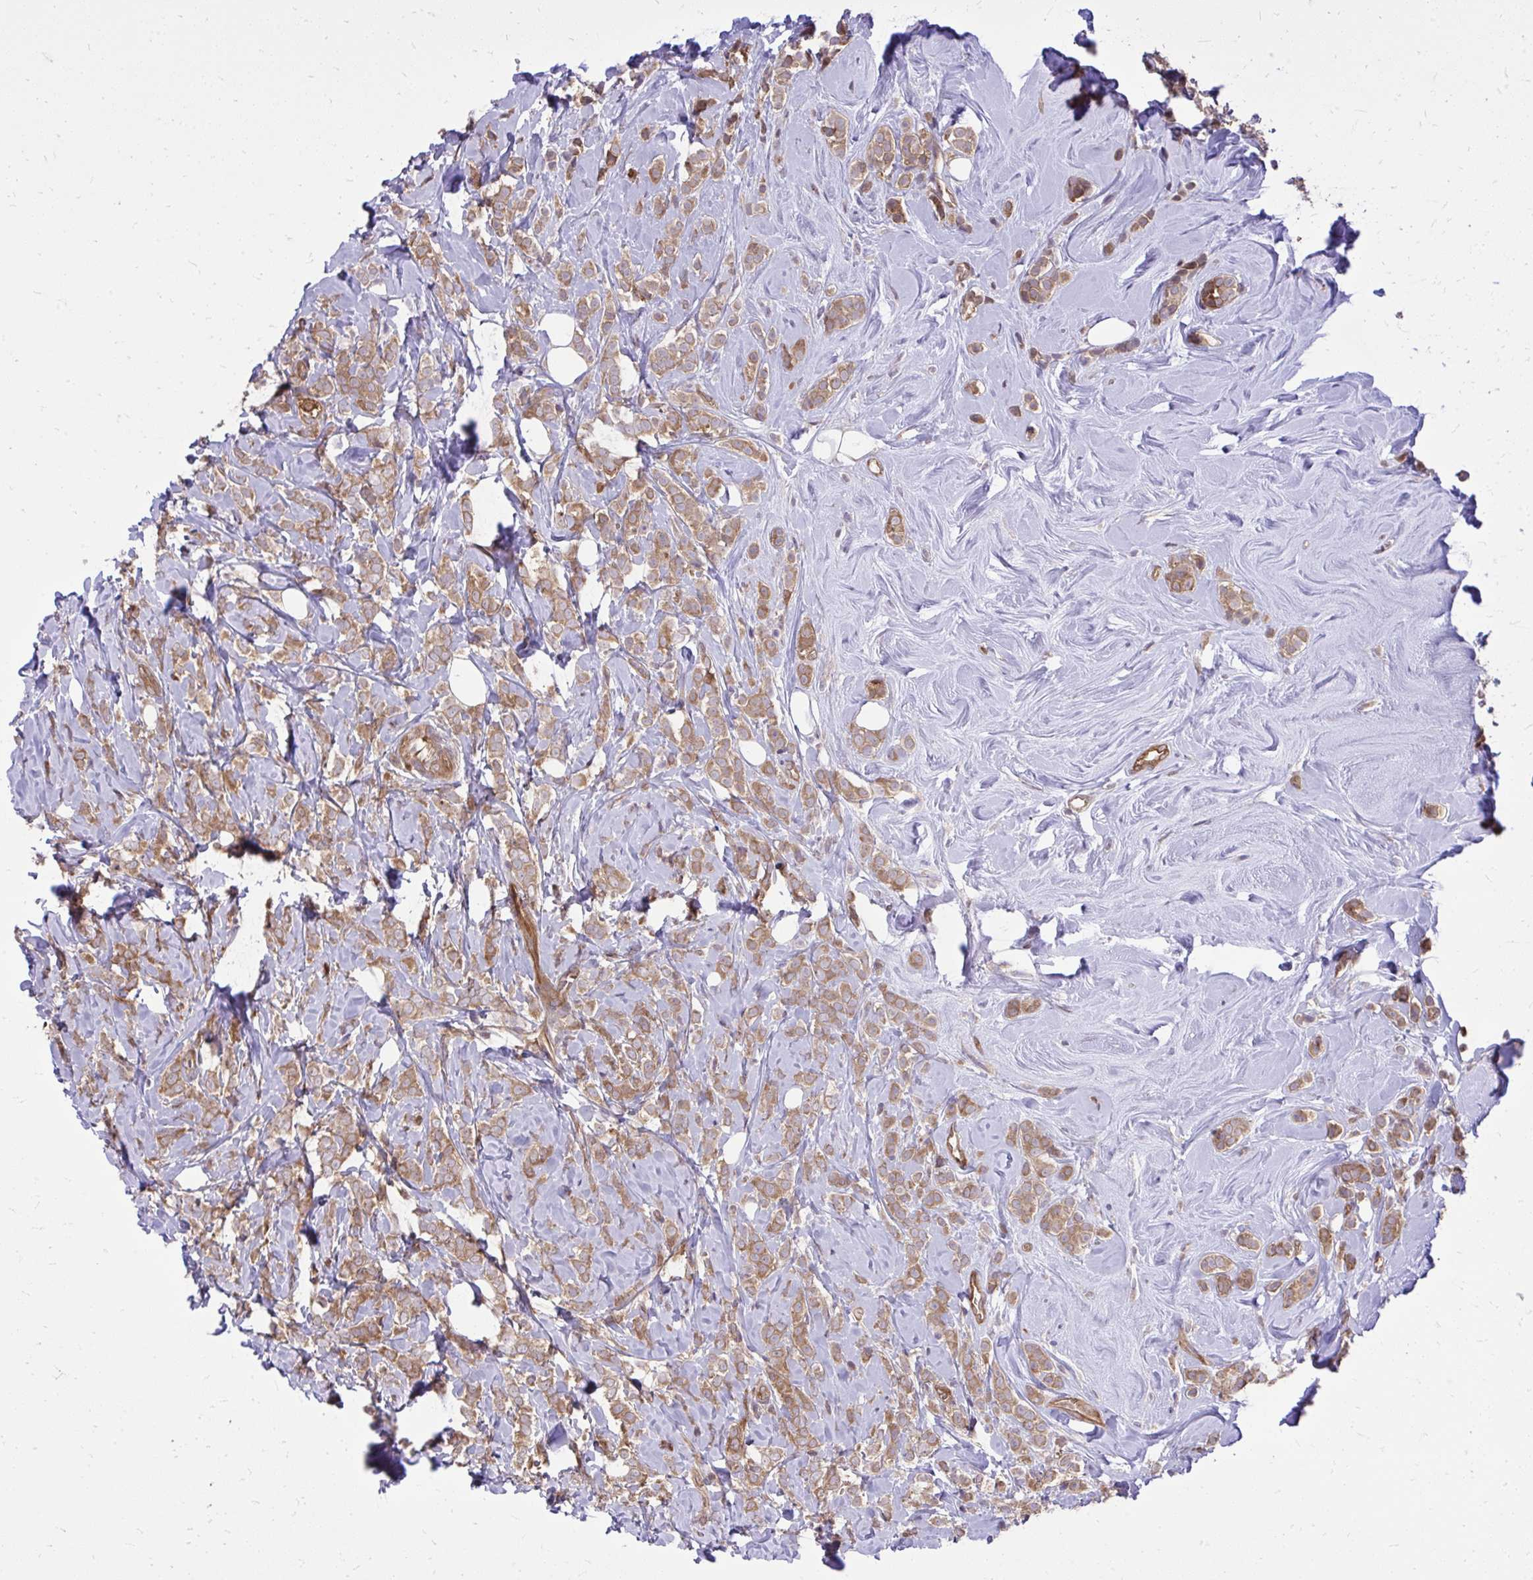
{"staining": {"intensity": "moderate", "quantity": ">75%", "location": "cytoplasmic/membranous"}, "tissue": "breast cancer", "cell_type": "Tumor cells", "image_type": "cancer", "snomed": [{"axis": "morphology", "description": "Lobular carcinoma"}, {"axis": "topography", "description": "Breast"}], "caption": "IHC of human breast lobular carcinoma demonstrates medium levels of moderate cytoplasmic/membranous expression in approximately >75% of tumor cells. (DAB IHC, brown staining for protein, blue staining for nuclei).", "gene": "PPP5C", "patient": {"sex": "female", "age": 49}}